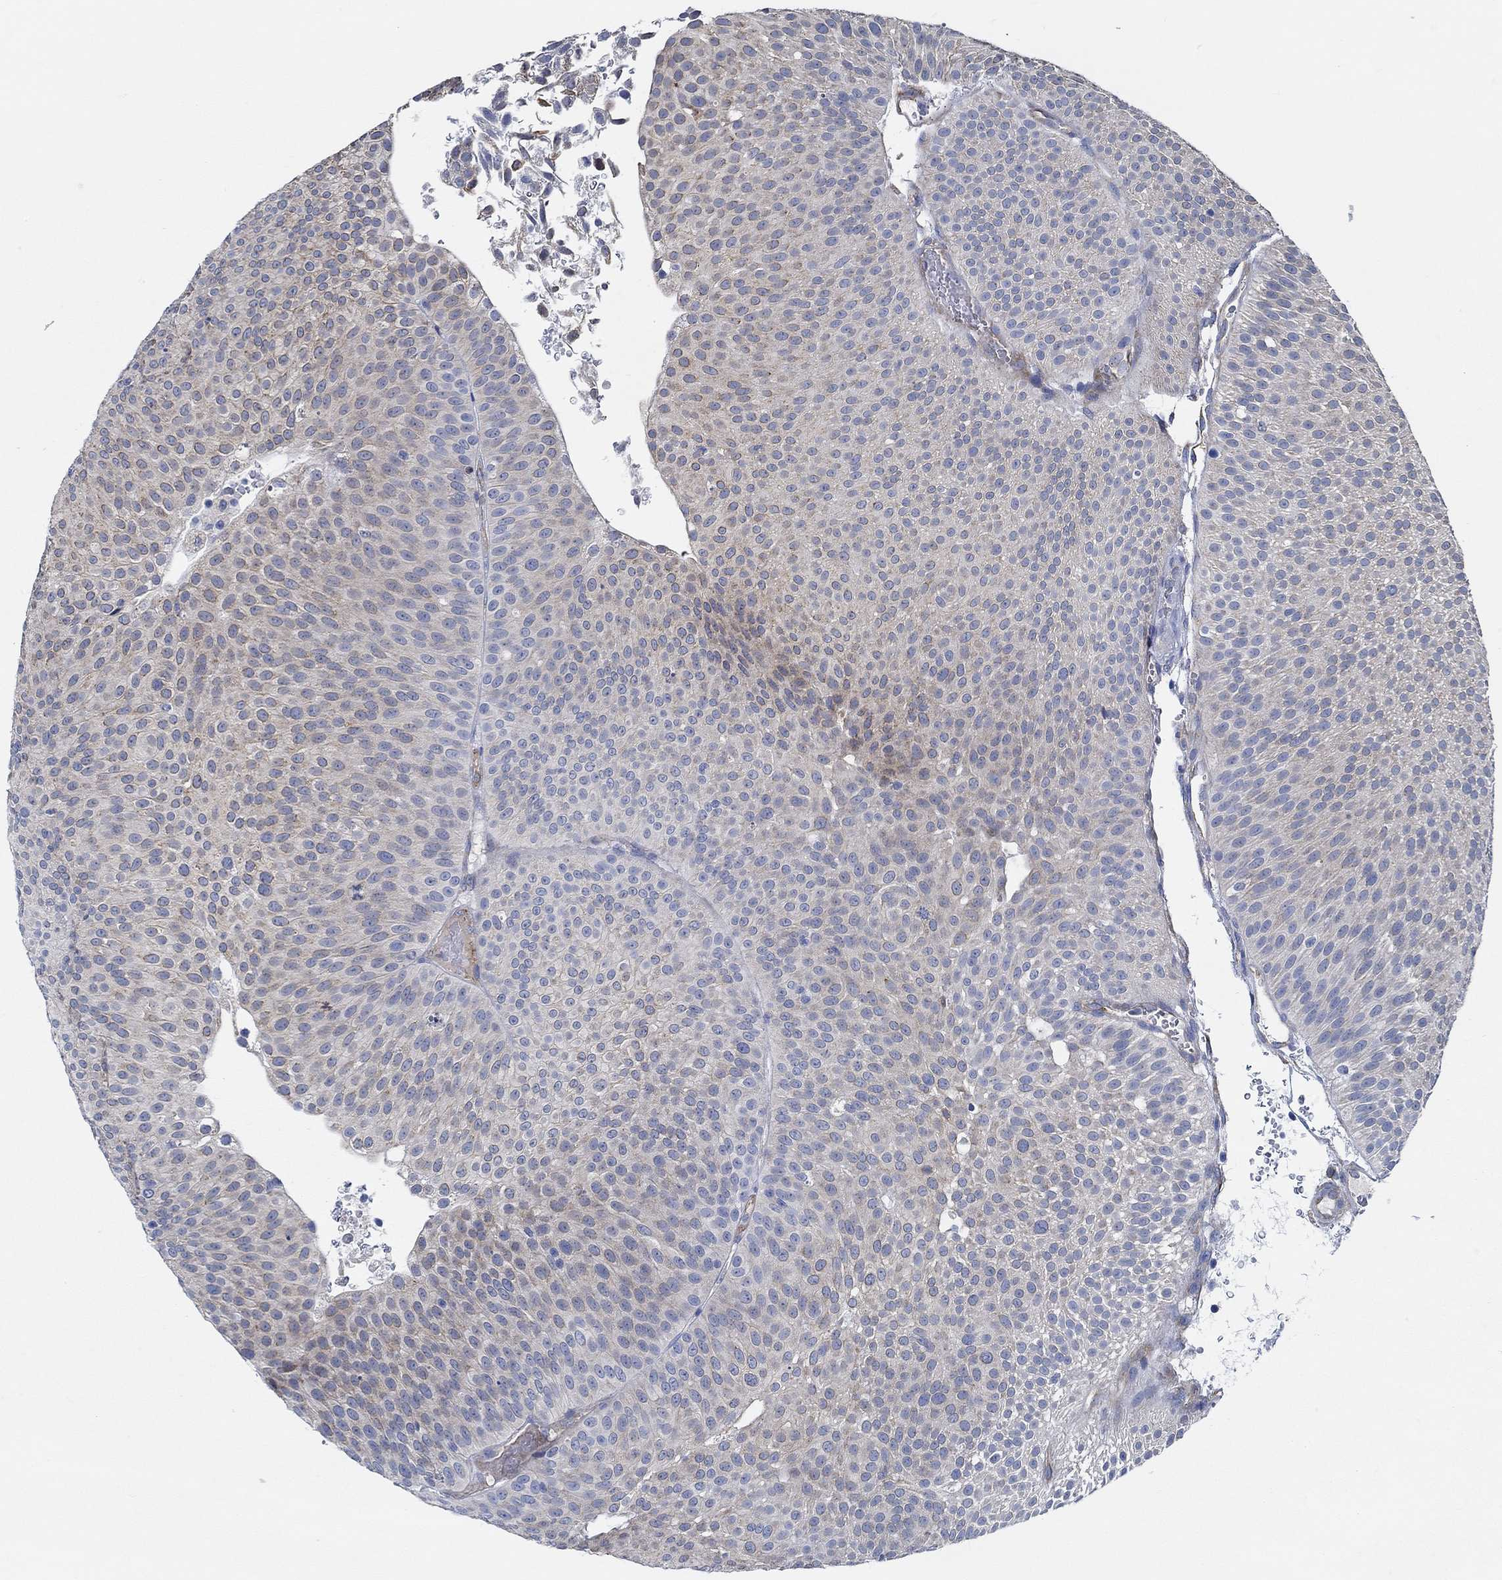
{"staining": {"intensity": "weak", "quantity": "25%-75%", "location": "cytoplasmic/membranous"}, "tissue": "urothelial cancer", "cell_type": "Tumor cells", "image_type": "cancer", "snomed": [{"axis": "morphology", "description": "Urothelial carcinoma, Low grade"}, {"axis": "topography", "description": "Urinary bladder"}], "caption": "High-power microscopy captured an IHC histopathology image of urothelial cancer, revealing weak cytoplasmic/membranous positivity in about 25%-75% of tumor cells.", "gene": "HECW2", "patient": {"sex": "male", "age": 65}}